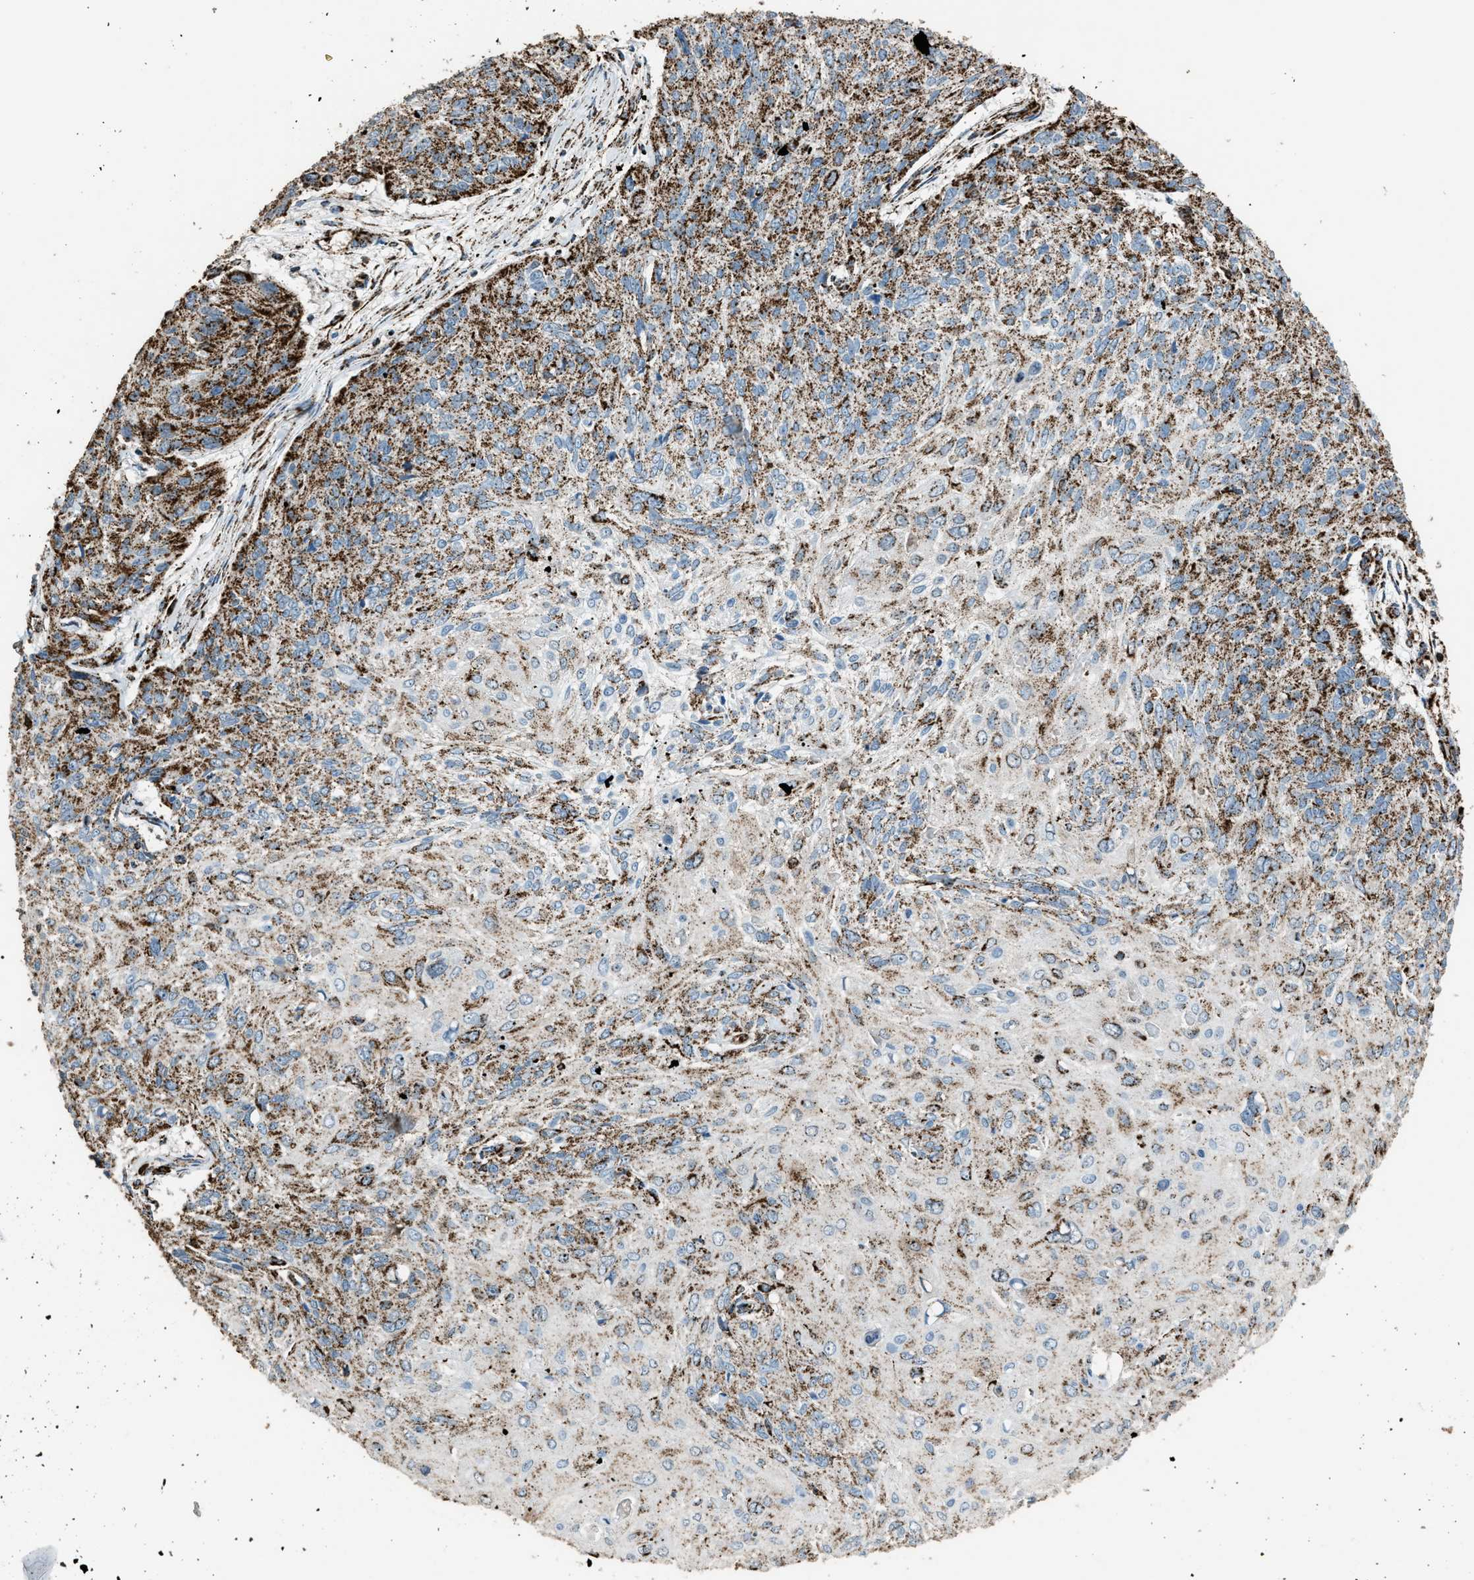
{"staining": {"intensity": "strong", "quantity": "25%-75%", "location": "cytoplasmic/membranous"}, "tissue": "cervical cancer", "cell_type": "Tumor cells", "image_type": "cancer", "snomed": [{"axis": "morphology", "description": "Squamous cell carcinoma, NOS"}, {"axis": "topography", "description": "Cervix"}], "caption": "Protein expression analysis of squamous cell carcinoma (cervical) shows strong cytoplasmic/membranous staining in about 25%-75% of tumor cells.", "gene": "MDH2", "patient": {"sex": "female", "age": 51}}